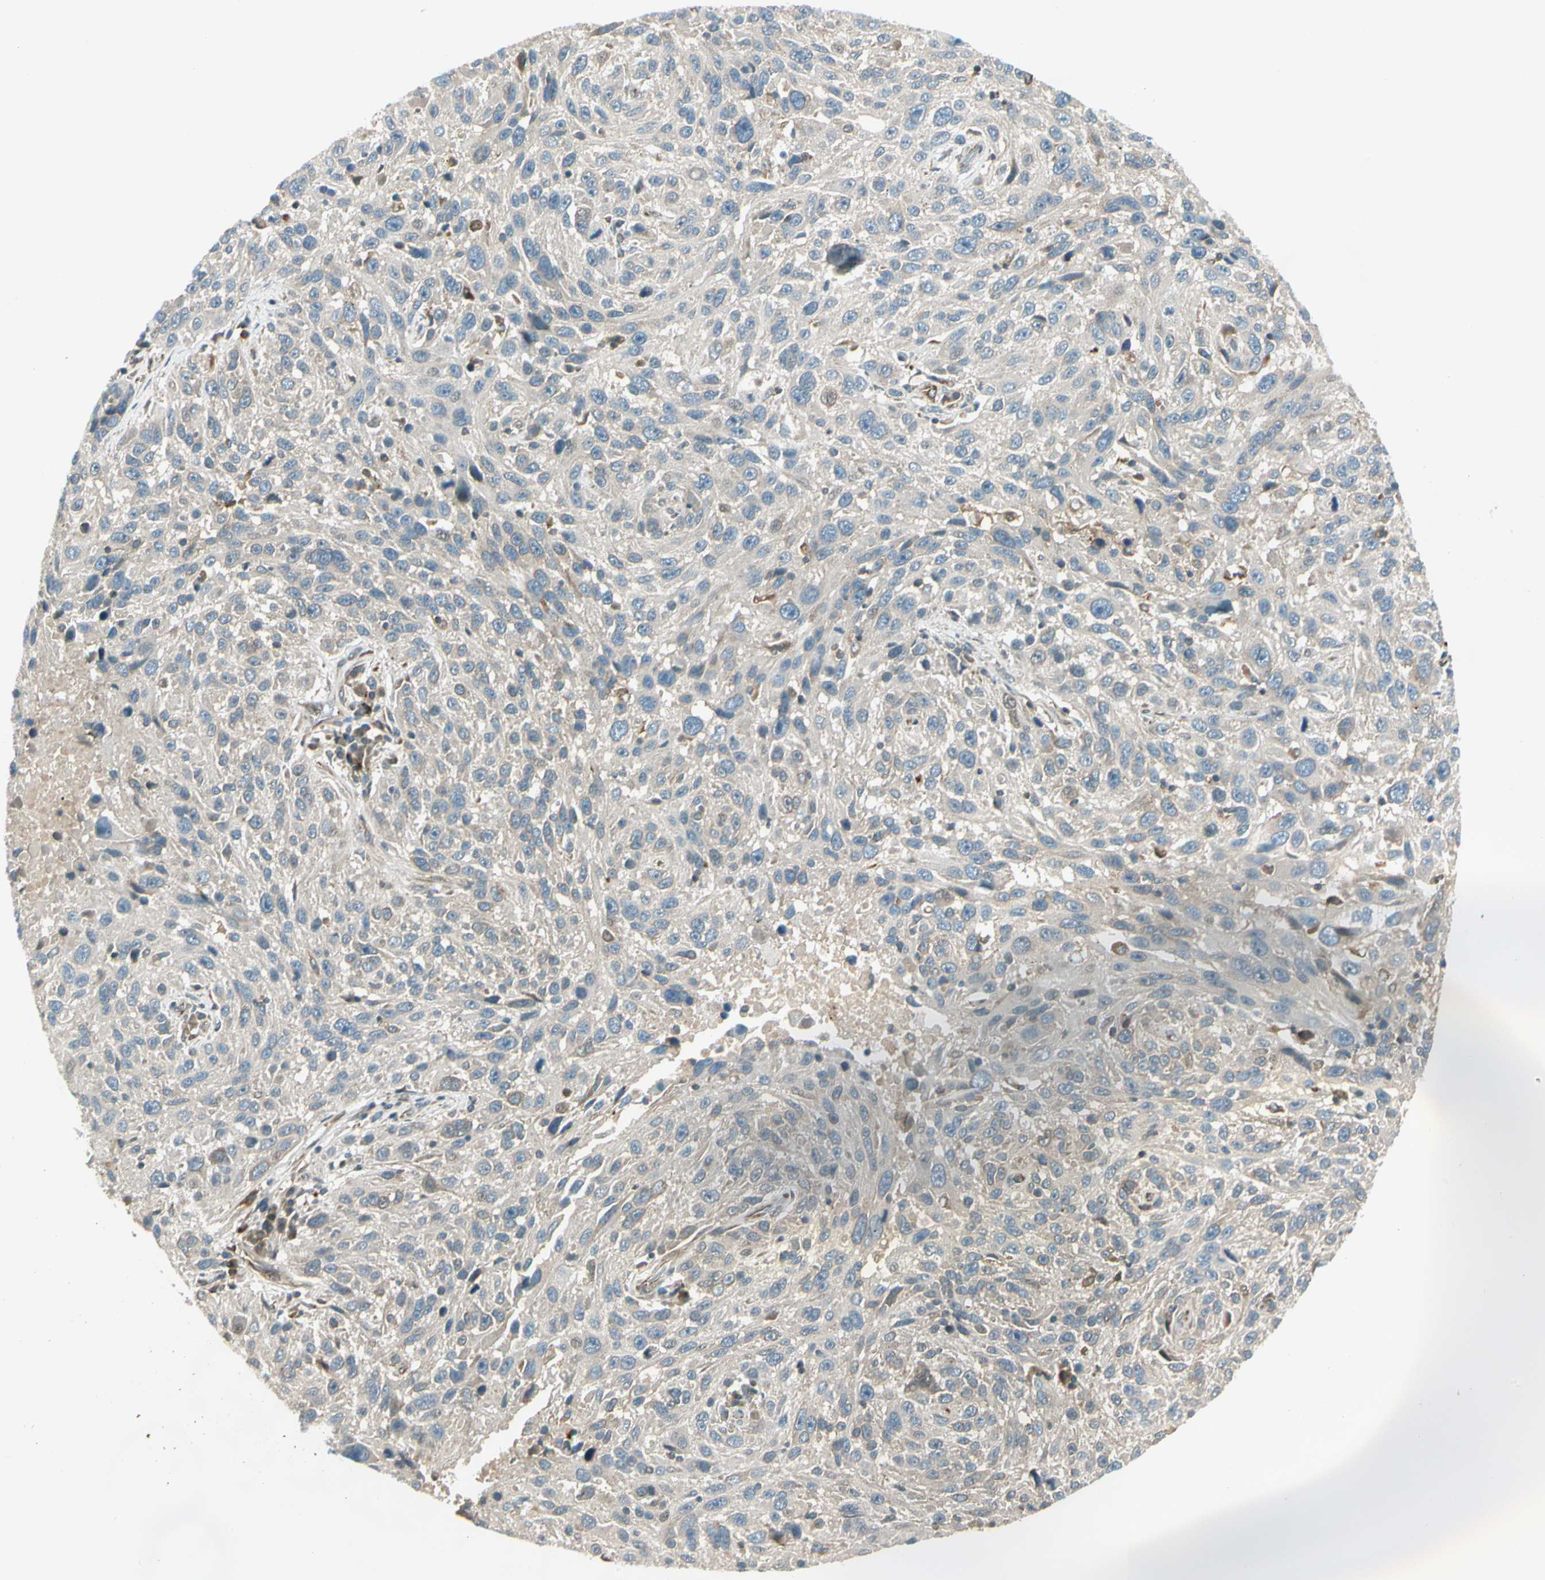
{"staining": {"intensity": "negative", "quantity": "none", "location": "none"}, "tissue": "melanoma", "cell_type": "Tumor cells", "image_type": "cancer", "snomed": [{"axis": "morphology", "description": "Malignant melanoma, NOS"}, {"axis": "topography", "description": "Skin"}], "caption": "This is an immunohistochemistry (IHC) histopathology image of malignant melanoma. There is no expression in tumor cells.", "gene": "TRIO", "patient": {"sex": "male", "age": 53}}